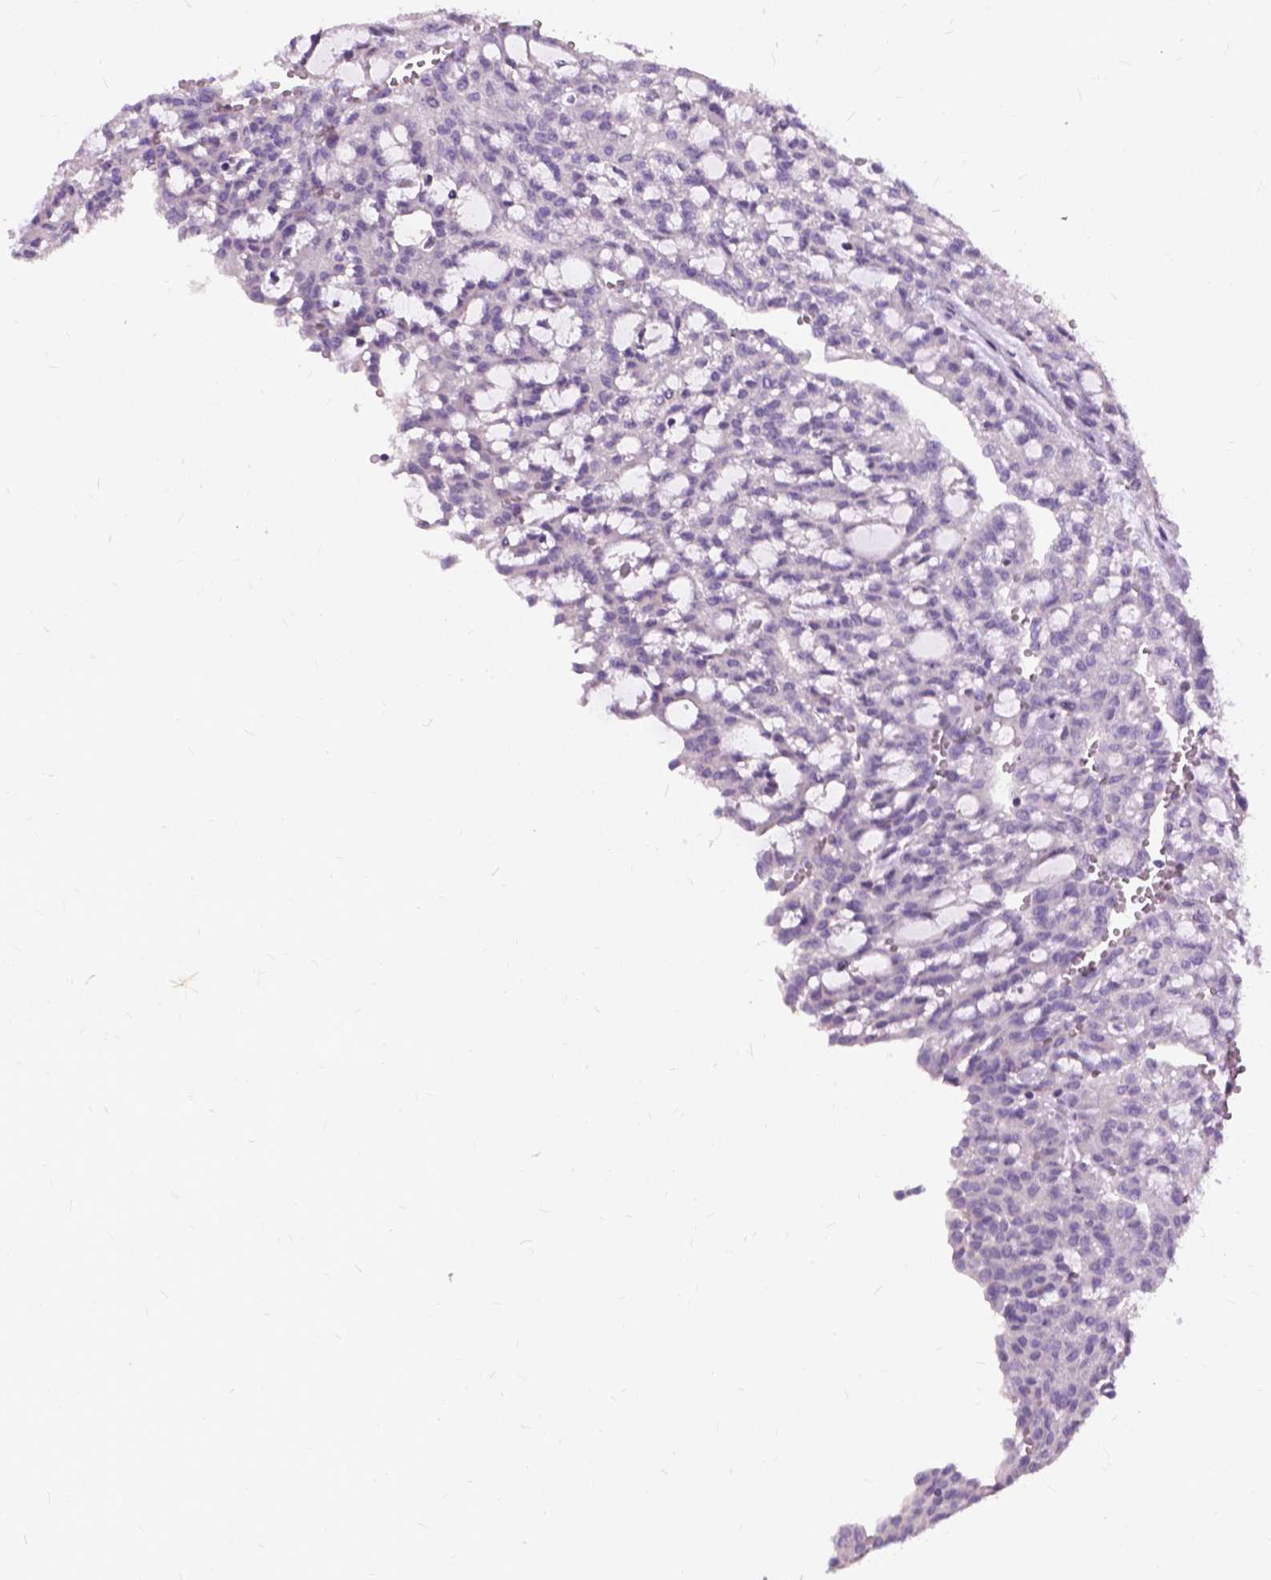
{"staining": {"intensity": "negative", "quantity": "none", "location": "none"}, "tissue": "renal cancer", "cell_type": "Tumor cells", "image_type": "cancer", "snomed": [{"axis": "morphology", "description": "Adenocarcinoma, NOS"}, {"axis": "topography", "description": "Kidney"}], "caption": "Immunohistochemistry image of neoplastic tissue: adenocarcinoma (renal) stained with DAB demonstrates no significant protein positivity in tumor cells.", "gene": "JAK3", "patient": {"sex": "male", "age": 63}}